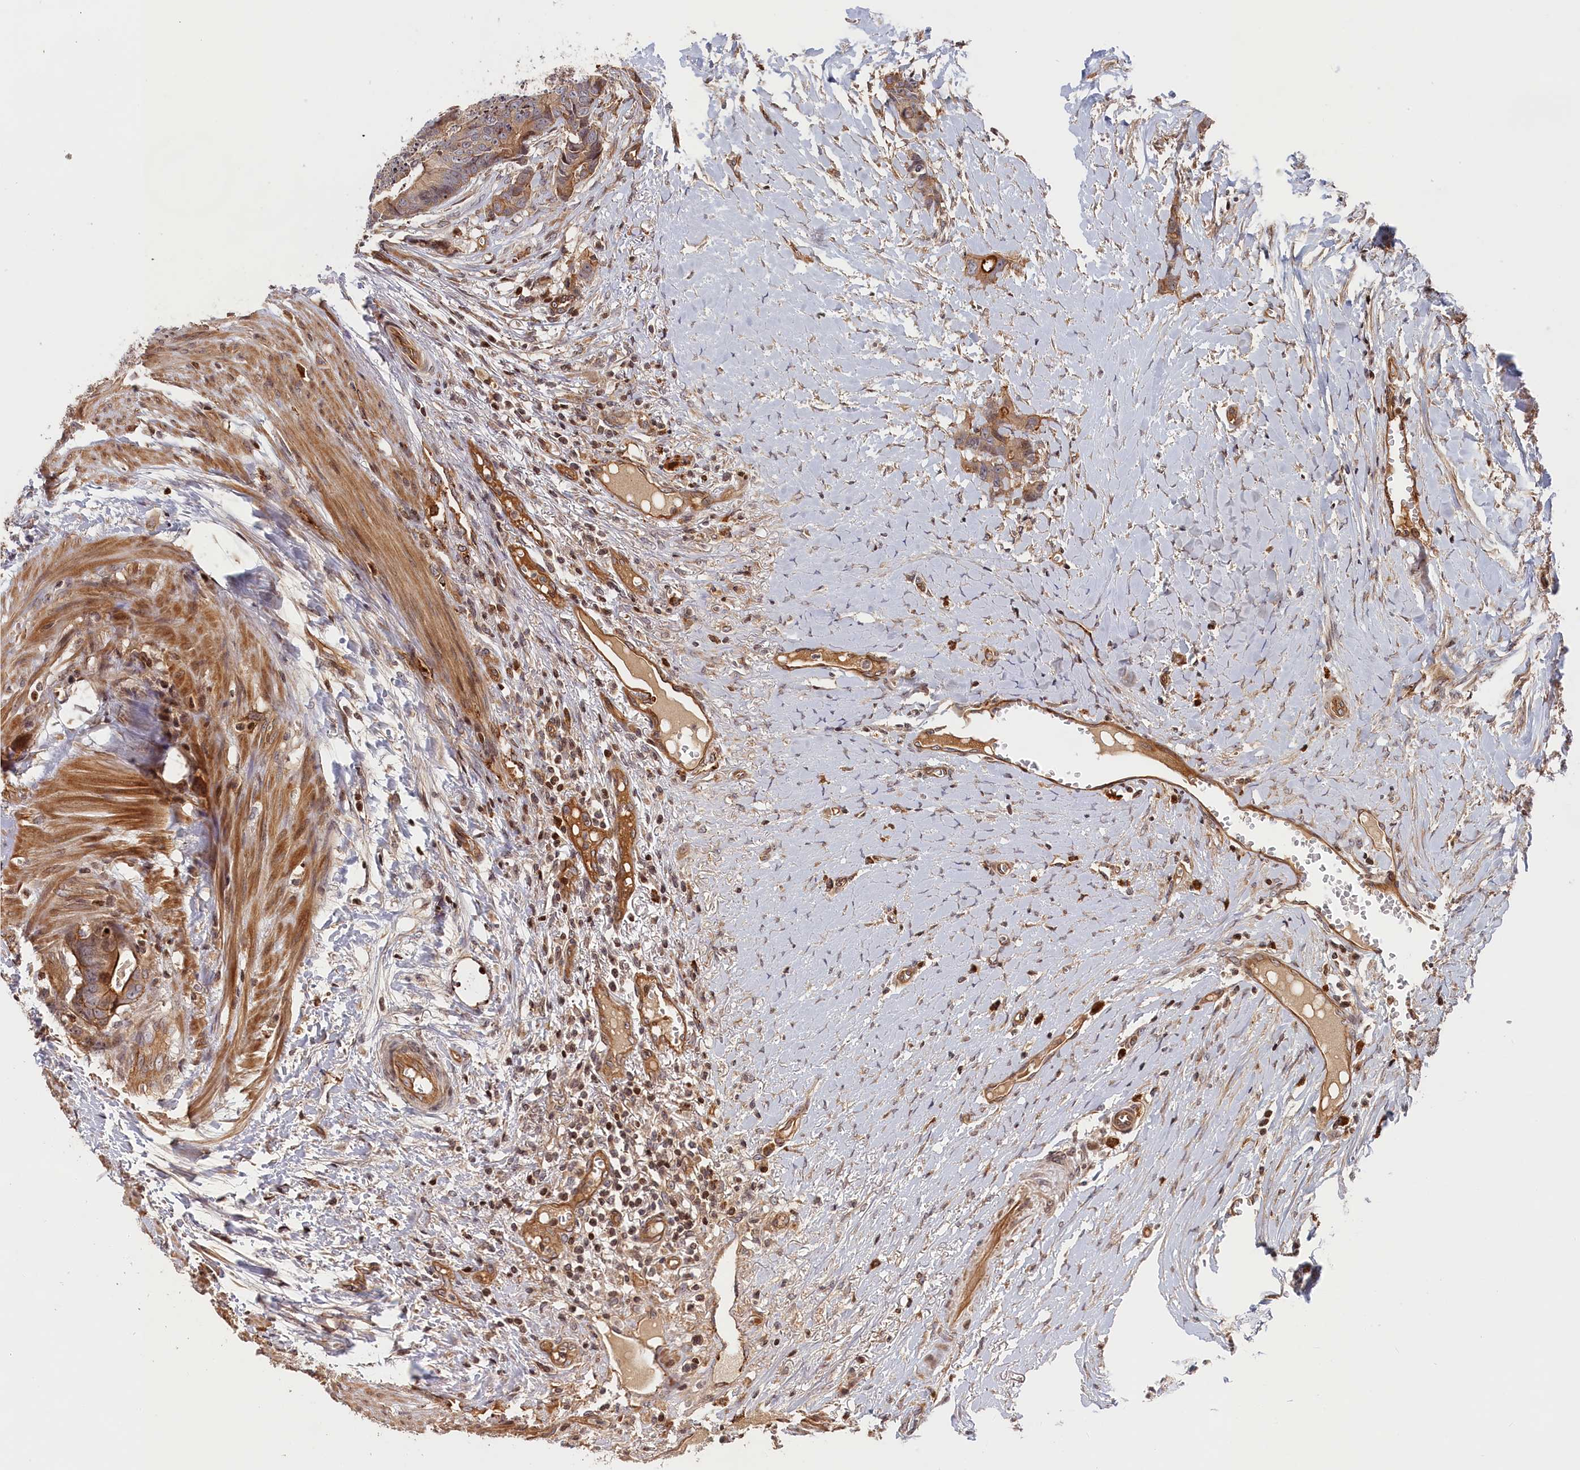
{"staining": {"intensity": "weak", "quantity": ">75%", "location": "cytoplasmic/membranous"}, "tissue": "colorectal cancer", "cell_type": "Tumor cells", "image_type": "cancer", "snomed": [{"axis": "morphology", "description": "Adenocarcinoma, NOS"}, {"axis": "topography", "description": "Colon"}], "caption": "Immunohistochemistry histopathology image of colorectal adenocarcinoma stained for a protein (brown), which shows low levels of weak cytoplasmic/membranous positivity in about >75% of tumor cells.", "gene": "CEP44", "patient": {"sex": "female", "age": 57}}